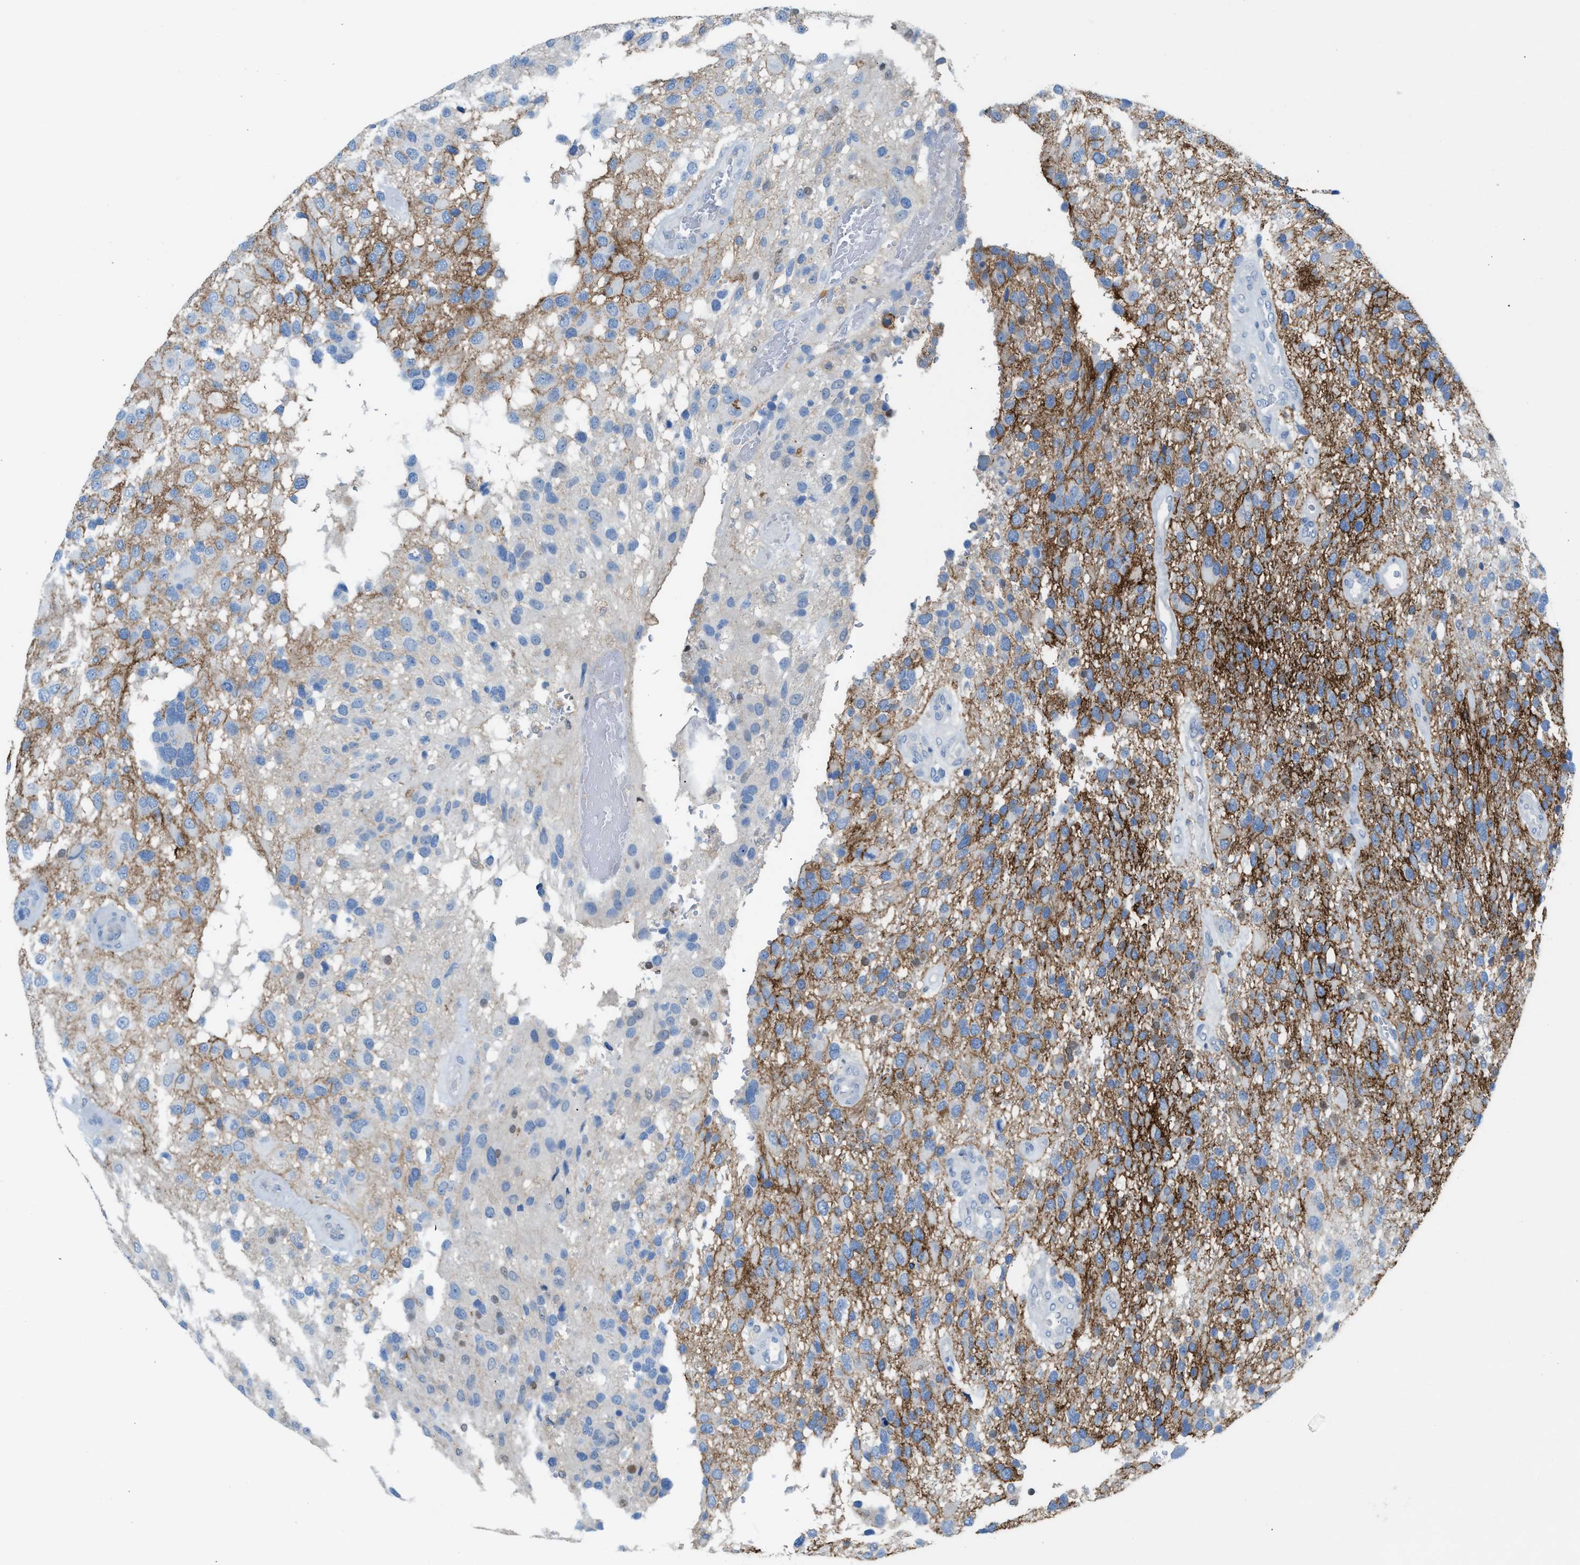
{"staining": {"intensity": "weak", "quantity": "<25%", "location": "cytoplasmic/membranous"}, "tissue": "glioma", "cell_type": "Tumor cells", "image_type": "cancer", "snomed": [{"axis": "morphology", "description": "Glioma, malignant, High grade"}, {"axis": "topography", "description": "Brain"}], "caption": "Immunohistochemical staining of human malignant glioma (high-grade) demonstrates no significant staining in tumor cells.", "gene": "PPM1D", "patient": {"sex": "female", "age": 58}}